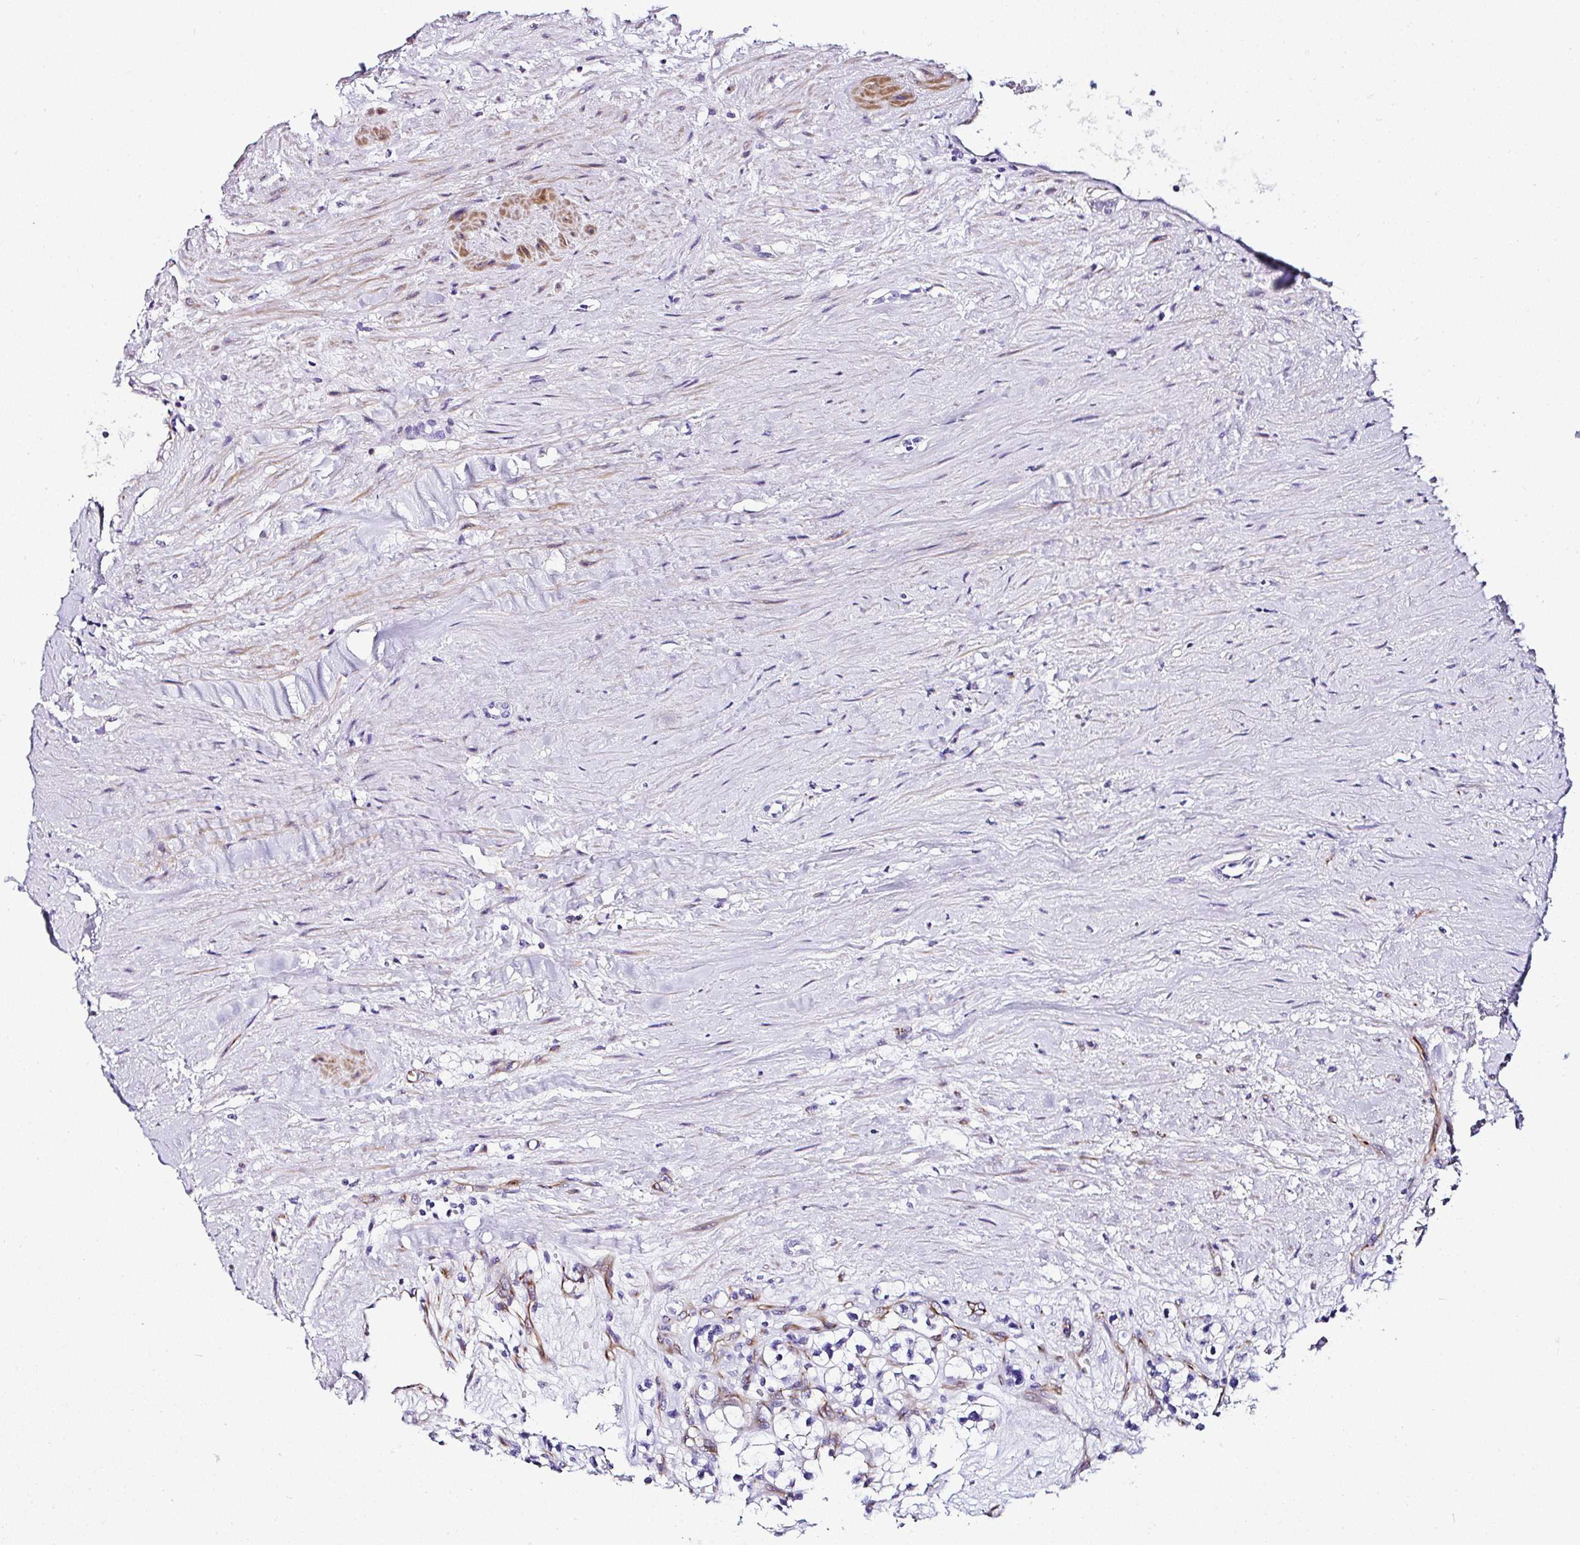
{"staining": {"intensity": "negative", "quantity": "none", "location": "none"}, "tissue": "renal cancer", "cell_type": "Tumor cells", "image_type": "cancer", "snomed": [{"axis": "morphology", "description": "Adenocarcinoma, NOS"}, {"axis": "topography", "description": "Kidney"}], "caption": "This is an immunohistochemistry histopathology image of human adenocarcinoma (renal). There is no positivity in tumor cells.", "gene": "DEPDC5", "patient": {"sex": "female", "age": 57}}